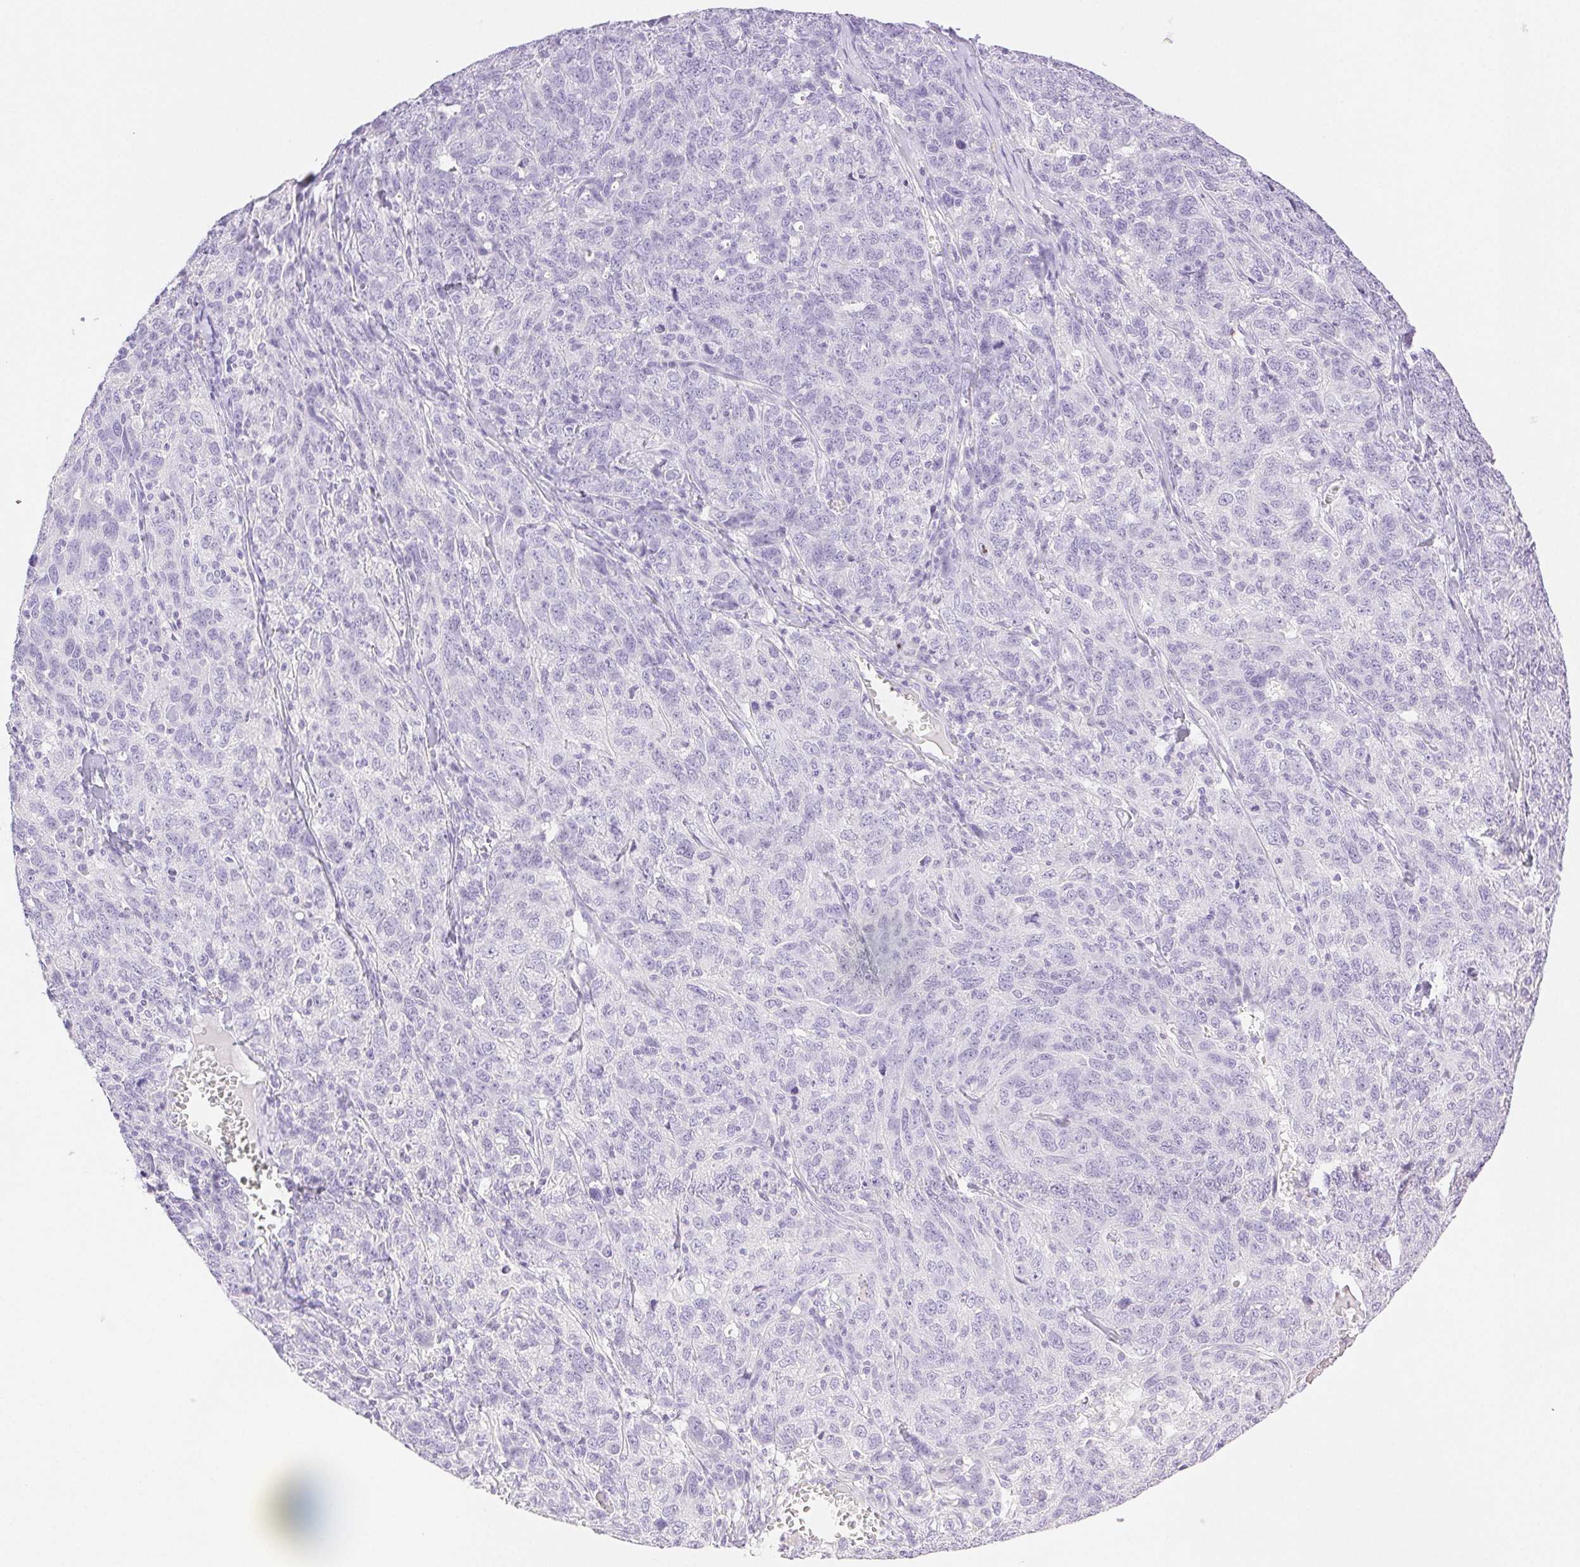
{"staining": {"intensity": "negative", "quantity": "none", "location": "none"}, "tissue": "ovarian cancer", "cell_type": "Tumor cells", "image_type": "cancer", "snomed": [{"axis": "morphology", "description": "Cystadenocarcinoma, serous, NOS"}, {"axis": "topography", "description": "Ovary"}], "caption": "Tumor cells show no significant protein positivity in ovarian serous cystadenocarcinoma.", "gene": "SPACA4", "patient": {"sex": "female", "age": 71}}